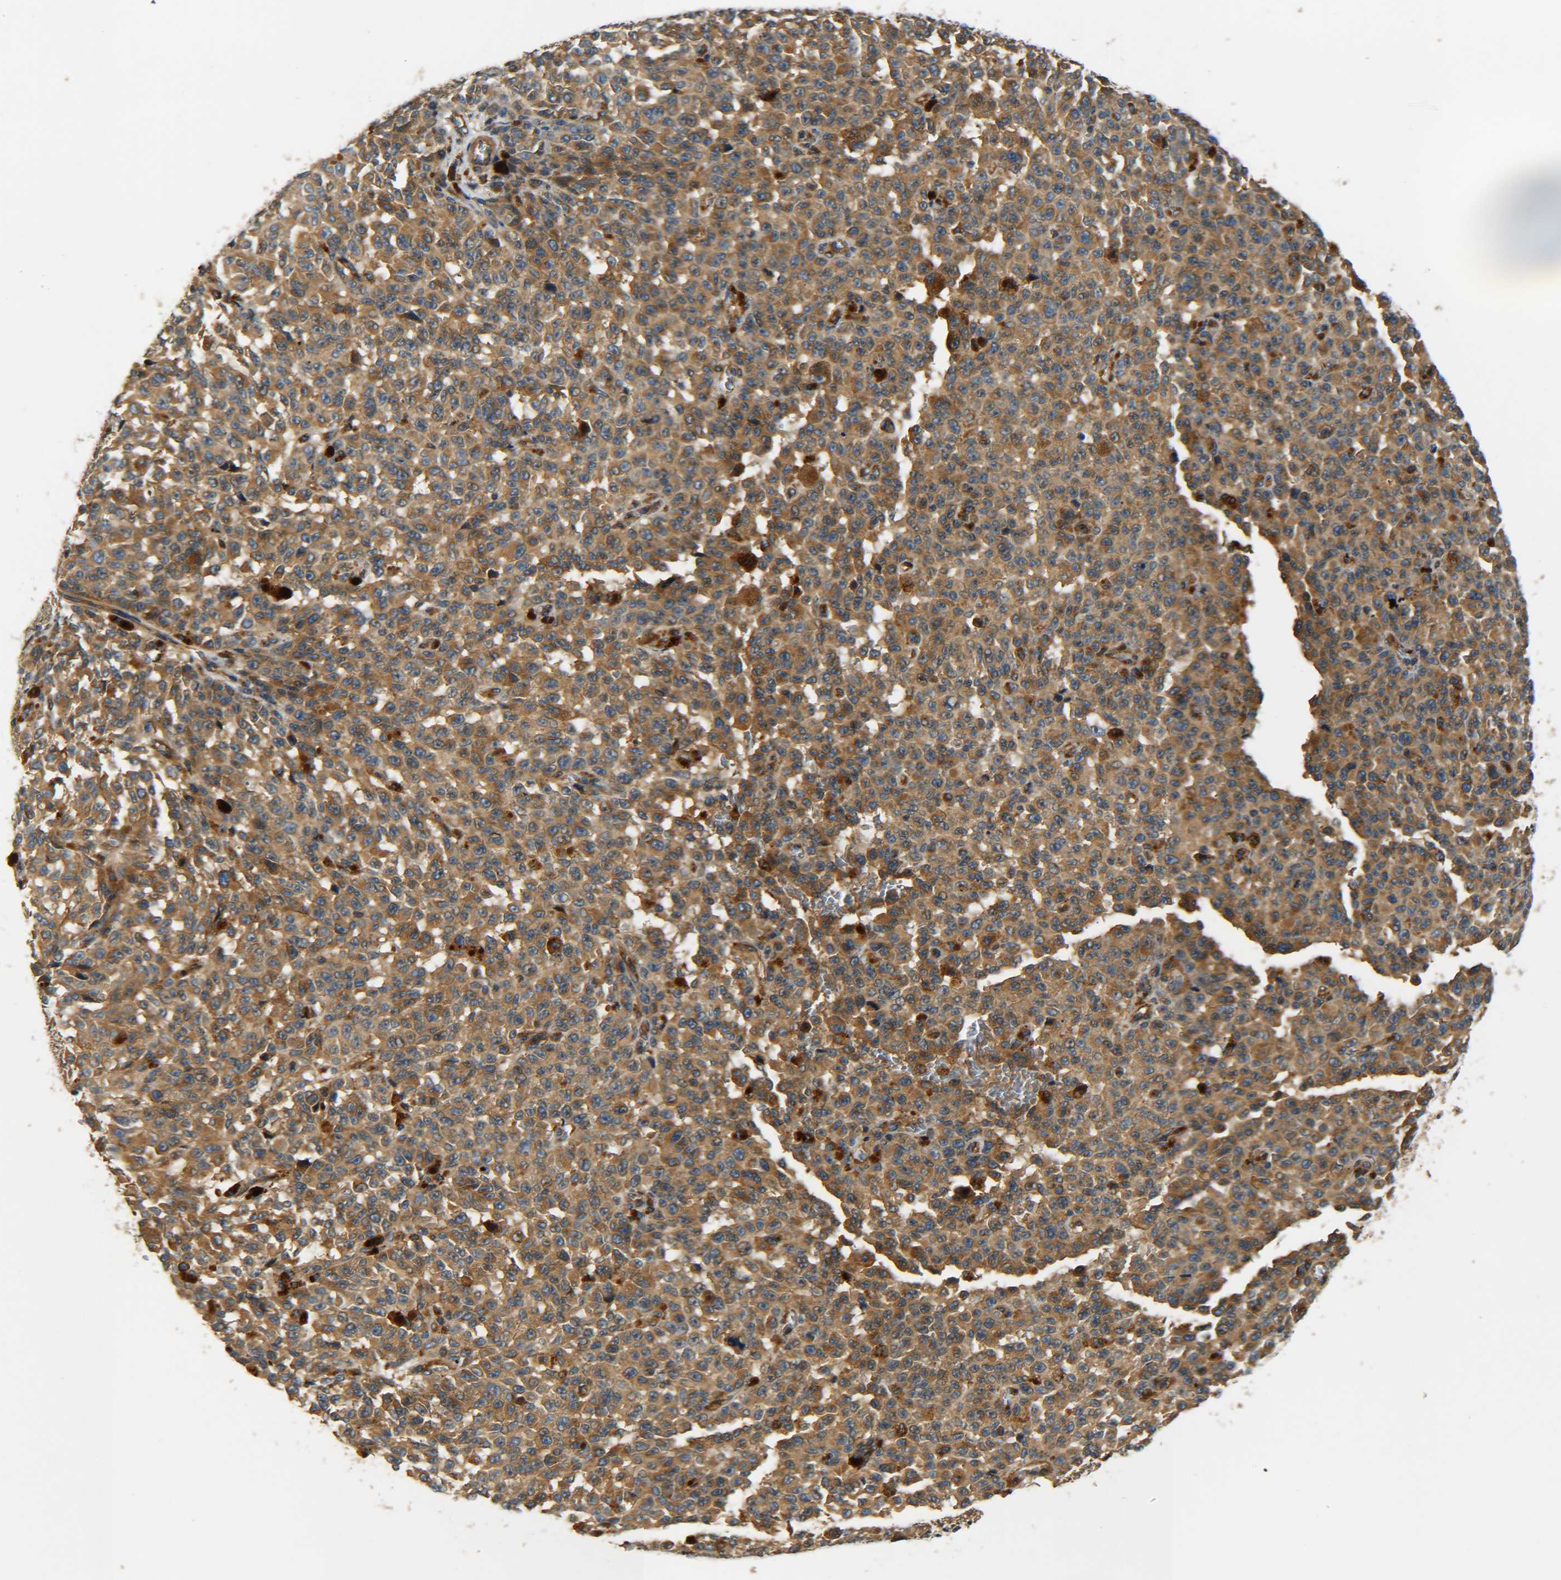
{"staining": {"intensity": "moderate", "quantity": ">75%", "location": "cytoplasmic/membranous"}, "tissue": "melanoma", "cell_type": "Tumor cells", "image_type": "cancer", "snomed": [{"axis": "morphology", "description": "Malignant melanoma, NOS"}, {"axis": "topography", "description": "Skin"}], "caption": "Protein positivity by IHC reveals moderate cytoplasmic/membranous expression in about >75% of tumor cells in melanoma.", "gene": "LRCH3", "patient": {"sex": "female", "age": 82}}